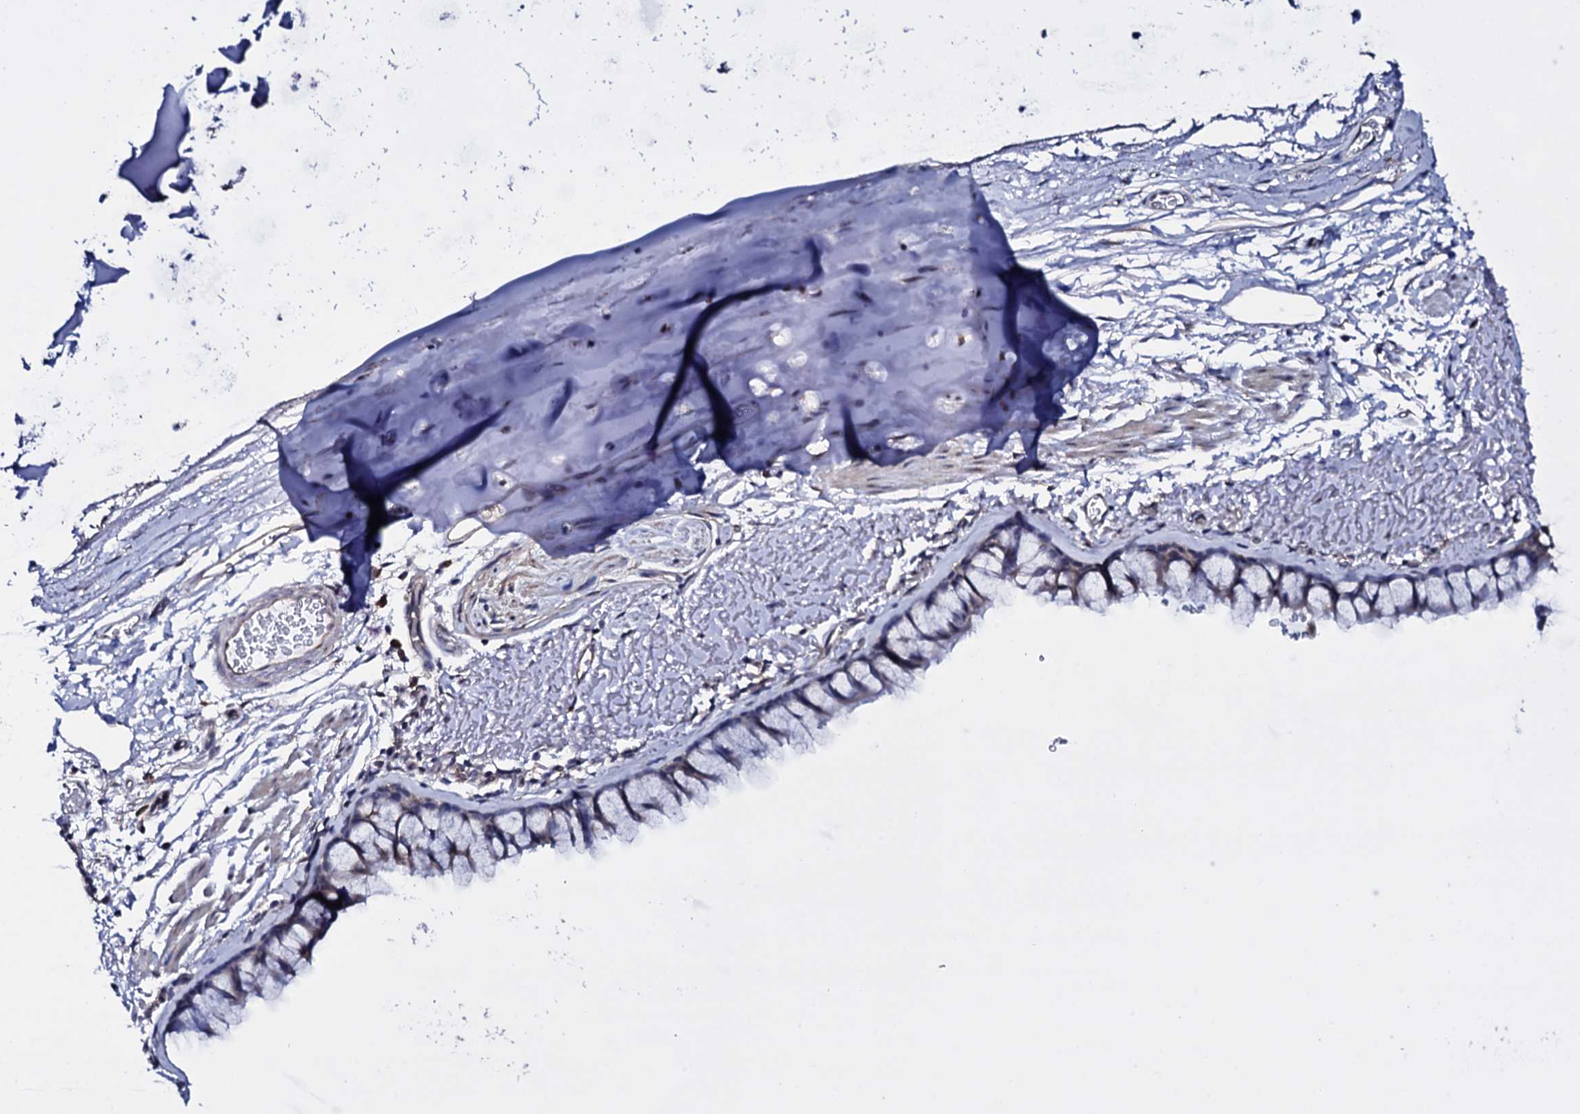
{"staining": {"intensity": "negative", "quantity": "none", "location": "none"}, "tissue": "bronchus", "cell_type": "Respiratory epithelial cells", "image_type": "normal", "snomed": [{"axis": "morphology", "description": "Normal tissue, NOS"}, {"axis": "topography", "description": "Bronchus"}], "caption": "Respiratory epithelial cells show no significant expression in normal bronchus. (Stains: DAB immunohistochemistry (IHC) with hematoxylin counter stain, Microscopy: brightfield microscopy at high magnification).", "gene": "GAREM1", "patient": {"sex": "male", "age": 65}}